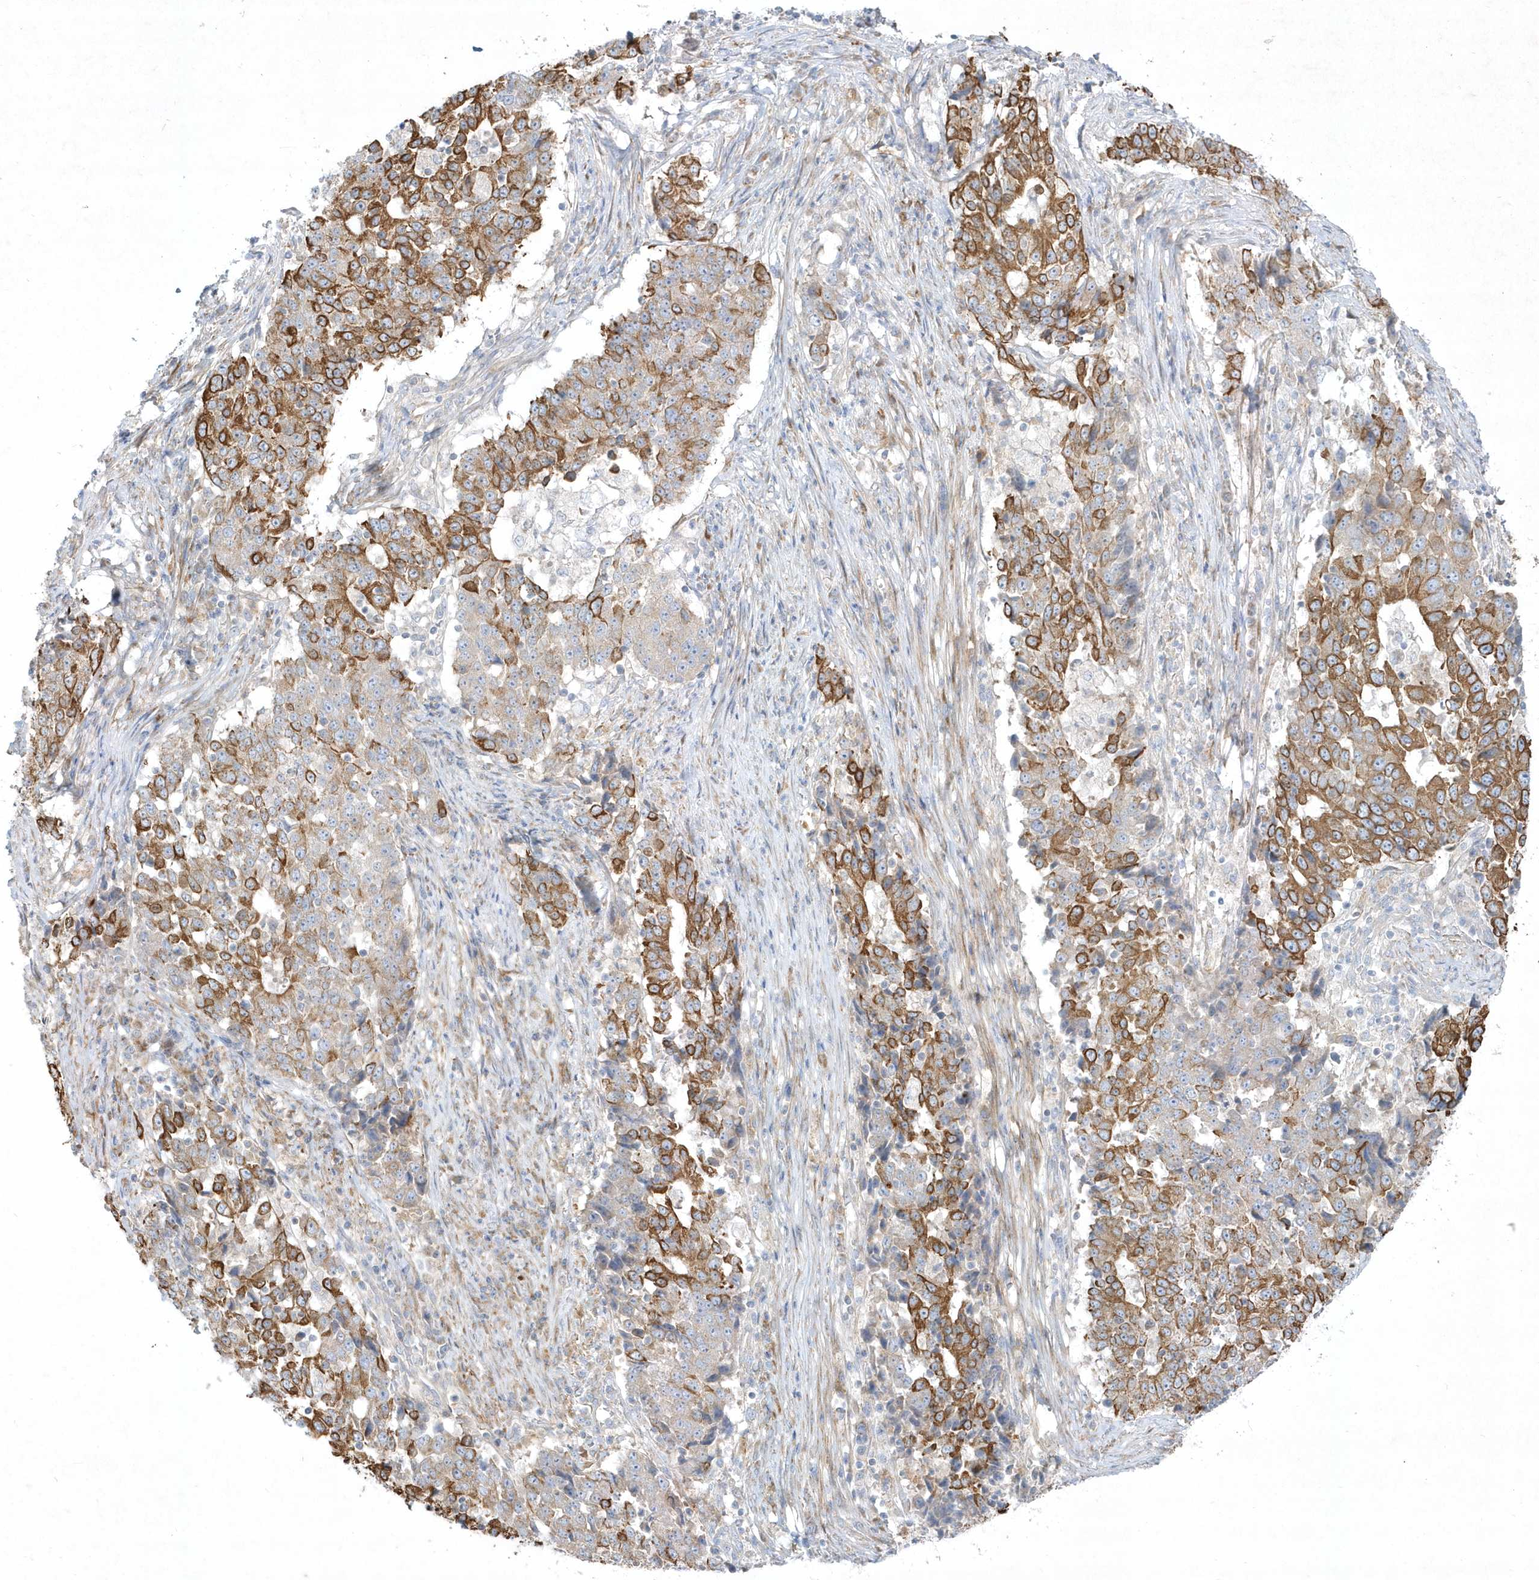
{"staining": {"intensity": "strong", "quantity": "25%-75%", "location": "cytoplasmic/membranous"}, "tissue": "stomach cancer", "cell_type": "Tumor cells", "image_type": "cancer", "snomed": [{"axis": "morphology", "description": "Adenocarcinoma, NOS"}, {"axis": "topography", "description": "Stomach"}], "caption": "High-power microscopy captured an immunohistochemistry photomicrograph of stomach adenocarcinoma, revealing strong cytoplasmic/membranous expression in about 25%-75% of tumor cells. Immunohistochemistry (ihc) stains the protein of interest in brown and the nuclei are stained blue.", "gene": "LARS1", "patient": {"sex": "male", "age": 59}}